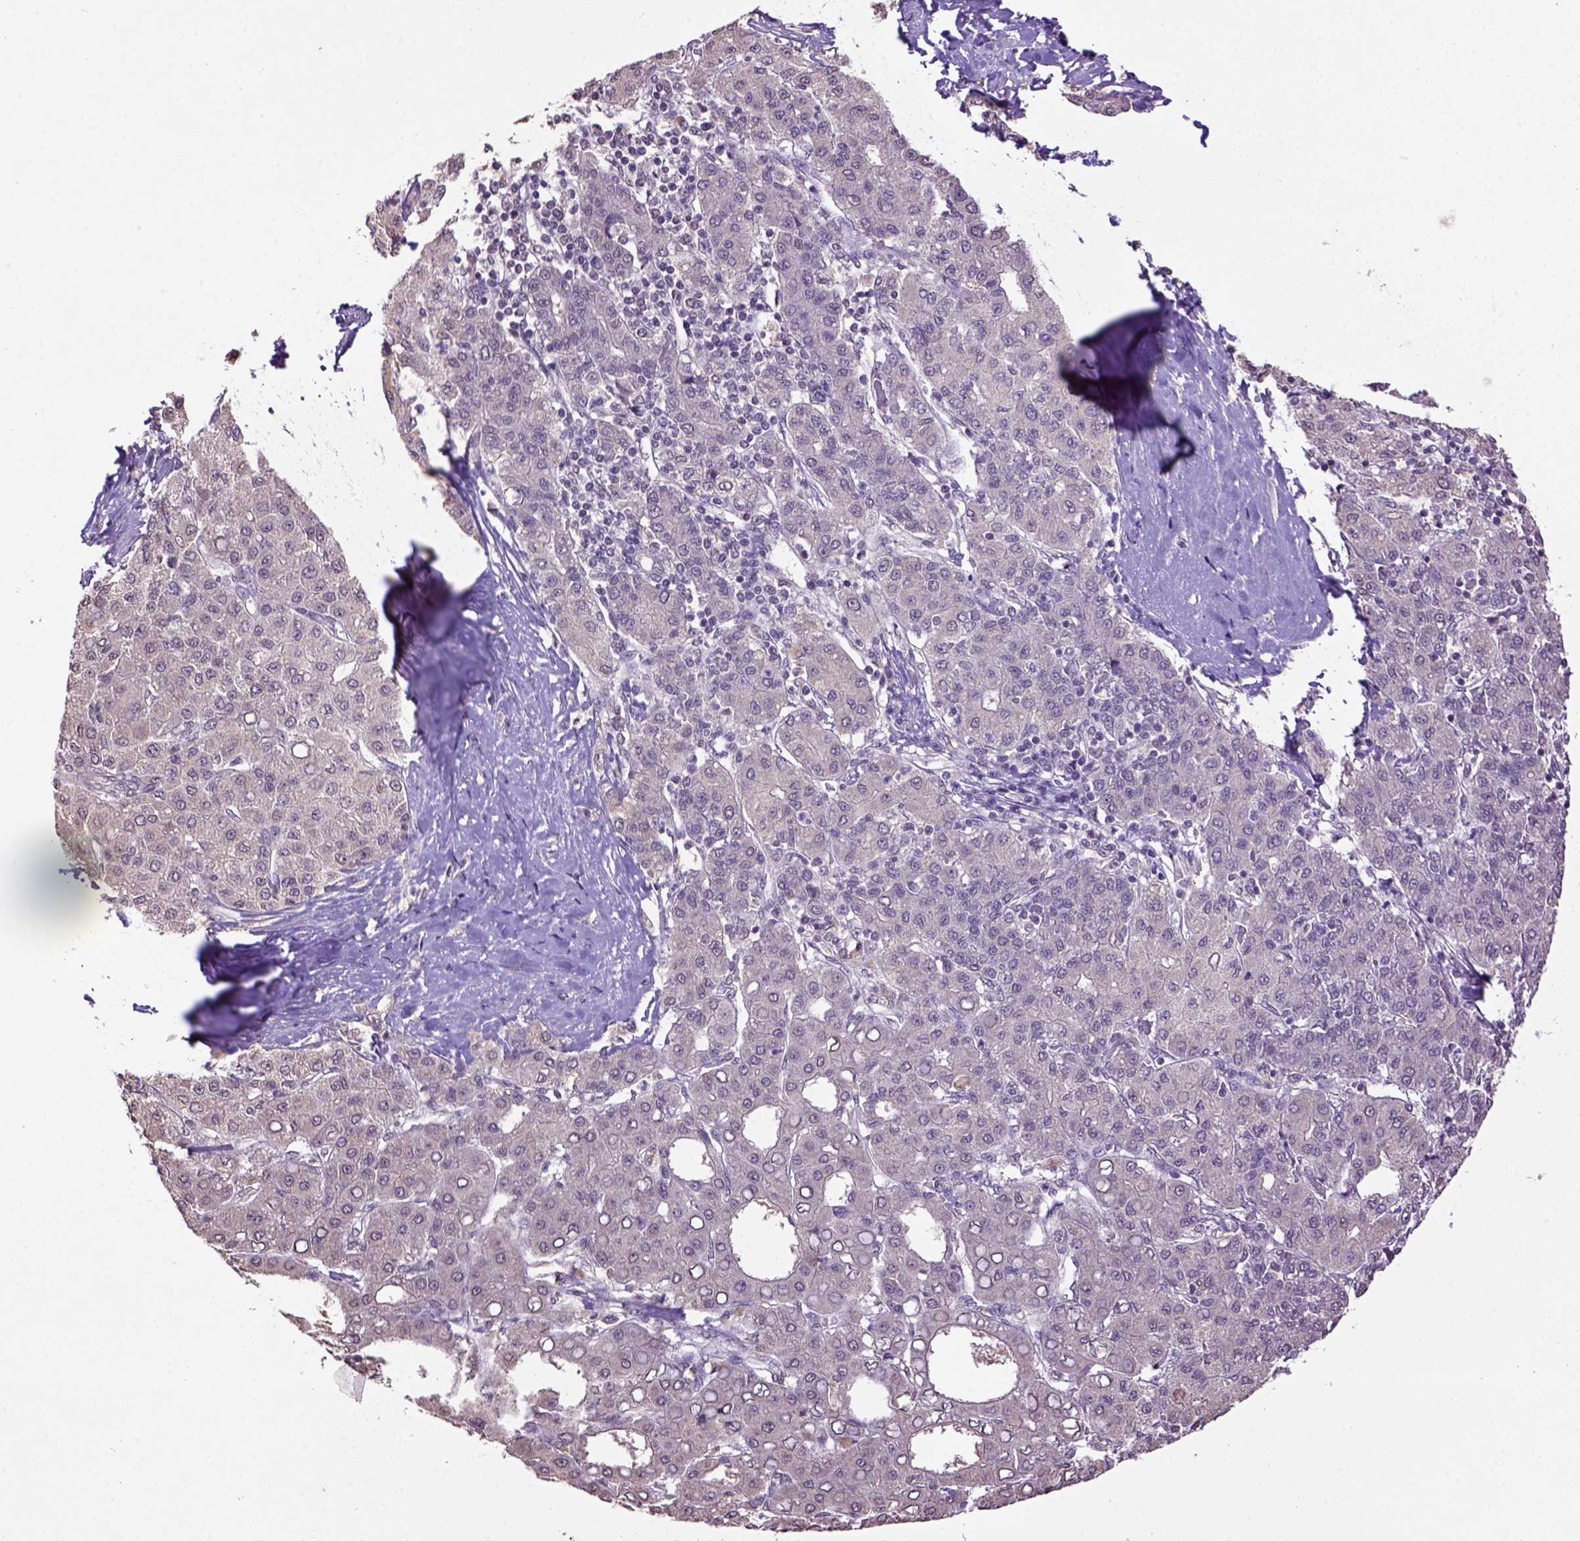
{"staining": {"intensity": "weak", "quantity": "<25%", "location": "cytoplasmic/membranous"}, "tissue": "liver cancer", "cell_type": "Tumor cells", "image_type": "cancer", "snomed": [{"axis": "morphology", "description": "Carcinoma, Hepatocellular, NOS"}, {"axis": "topography", "description": "Liver"}], "caption": "This is a image of immunohistochemistry (IHC) staining of liver cancer, which shows no expression in tumor cells. Nuclei are stained in blue.", "gene": "WDR17", "patient": {"sex": "male", "age": 65}}